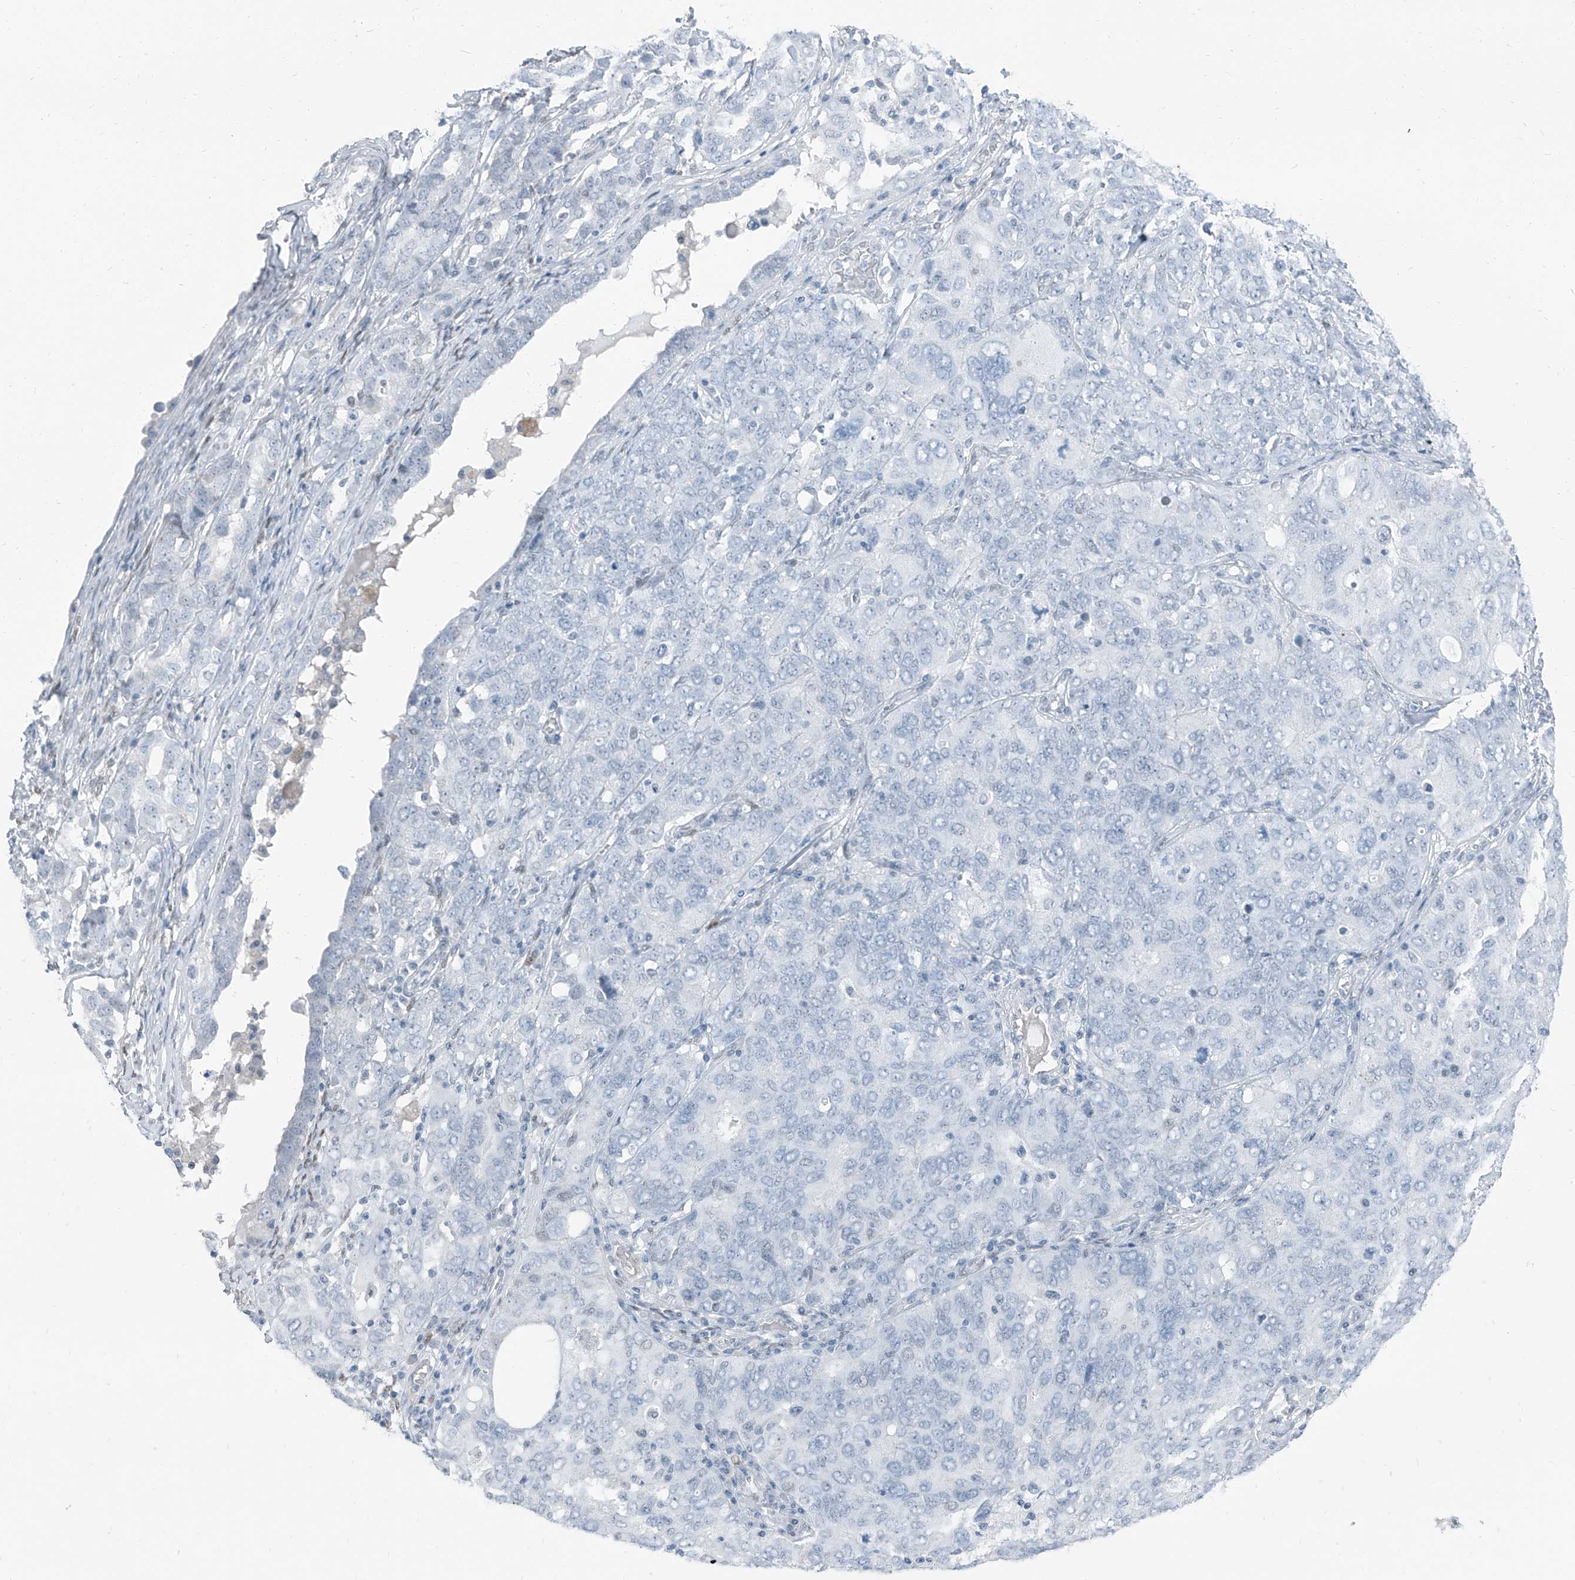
{"staining": {"intensity": "negative", "quantity": "none", "location": "none"}, "tissue": "ovarian cancer", "cell_type": "Tumor cells", "image_type": "cancer", "snomed": [{"axis": "morphology", "description": "Carcinoma, endometroid"}, {"axis": "topography", "description": "Ovary"}], "caption": "The IHC micrograph has no significant expression in tumor cells of ovarian cancer tissue.", "gene": "RGN", "patient": {"sex": "female", "age": 62}}